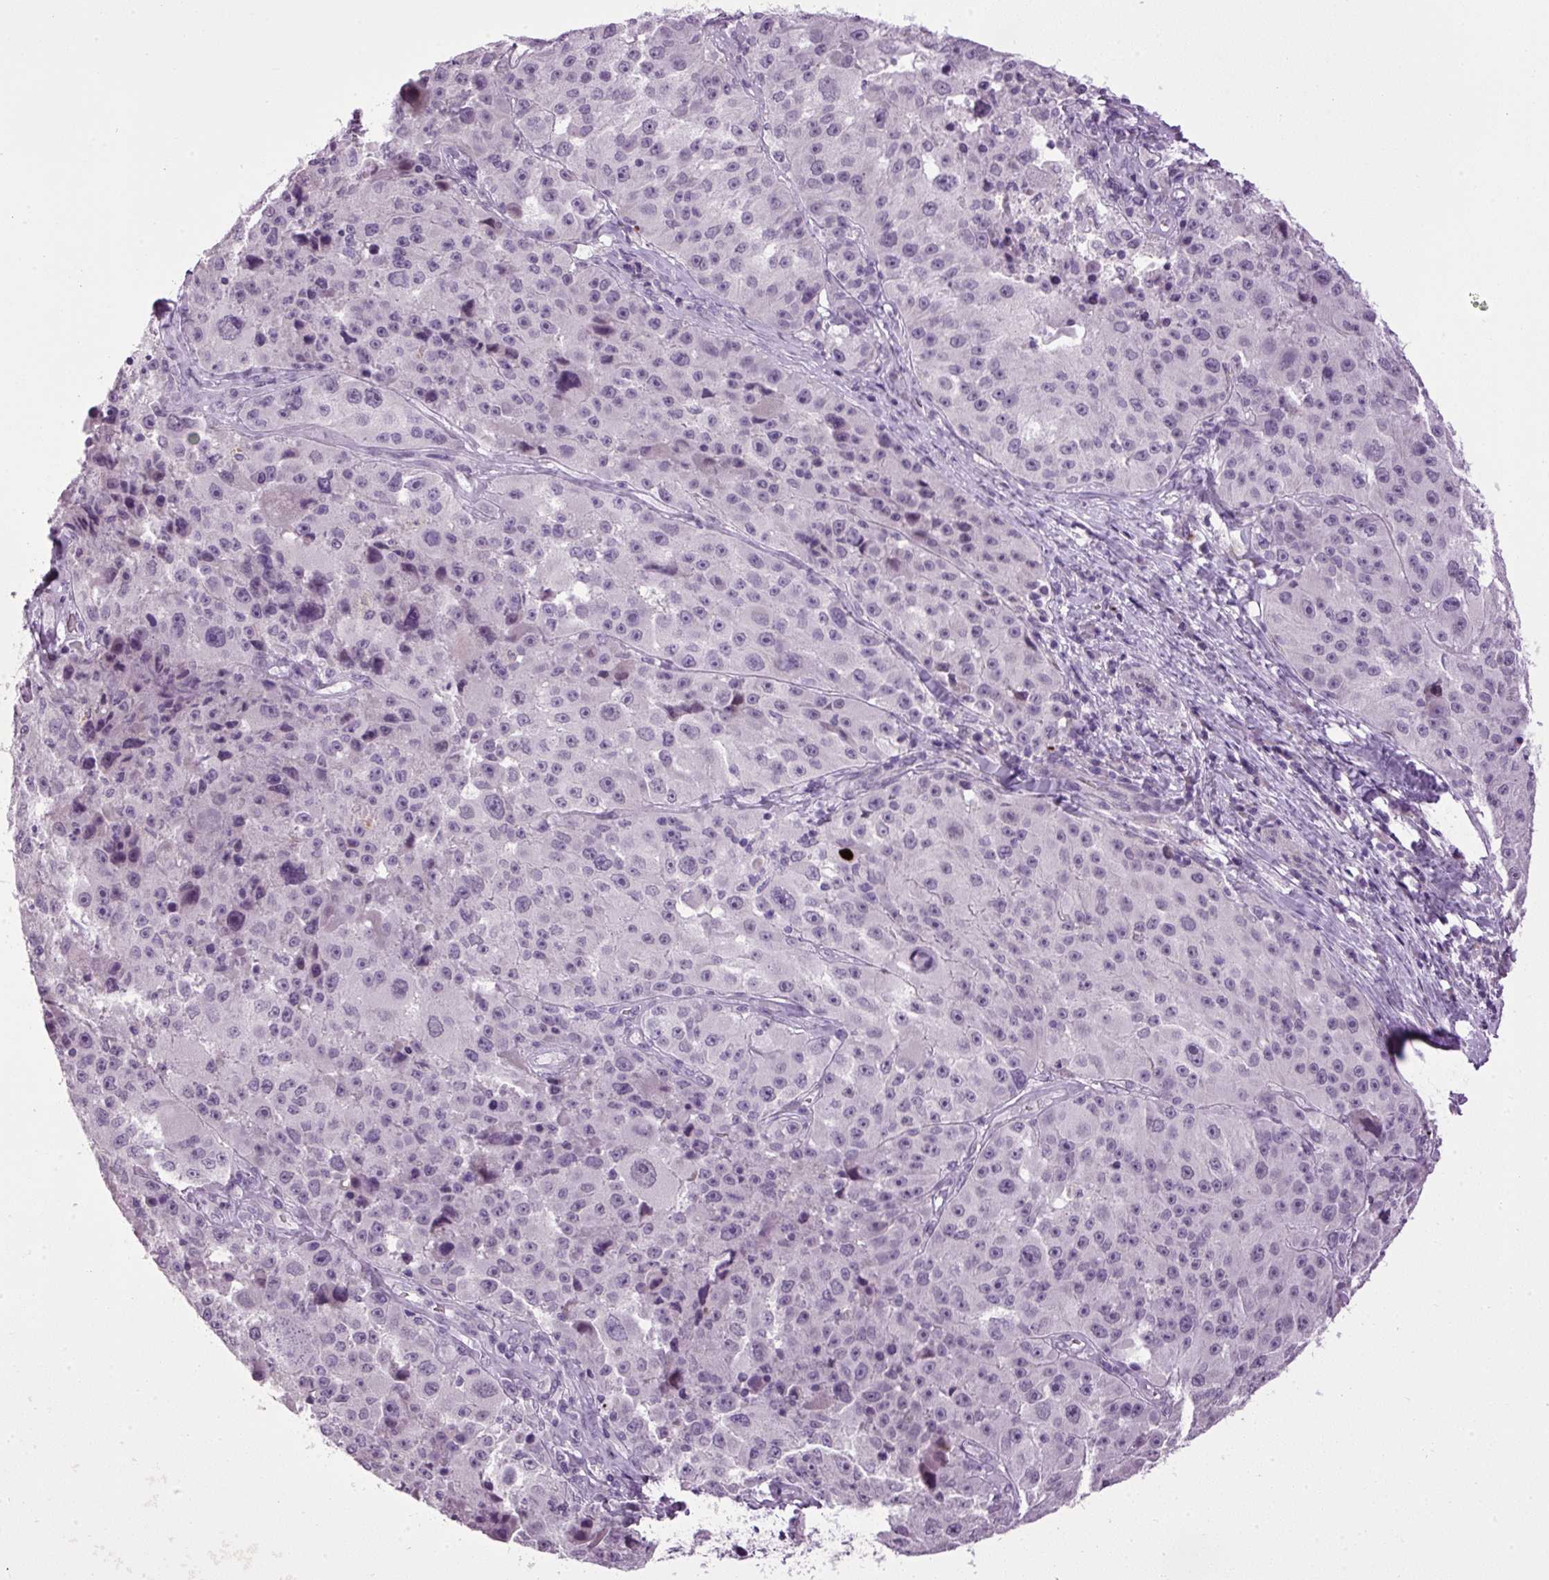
{"staining": {"intensity": "weak", "quantity": "<25%", "location": "nuclear"}, "tissue": "melanoma", "cell_type": "Tumor cells", "image_type": "cancer", "snomed": [{"axis": "morphology", "description": "Malignant melanoma, Metastatic site"}, {"axis": "topography", "description": "Lymph node"}], "caption": "The photomicrograph exhibits no staining of tumor cells in melanoma.", "gene": "A1CF", "patient": {"sex": "male", "age": 62}}